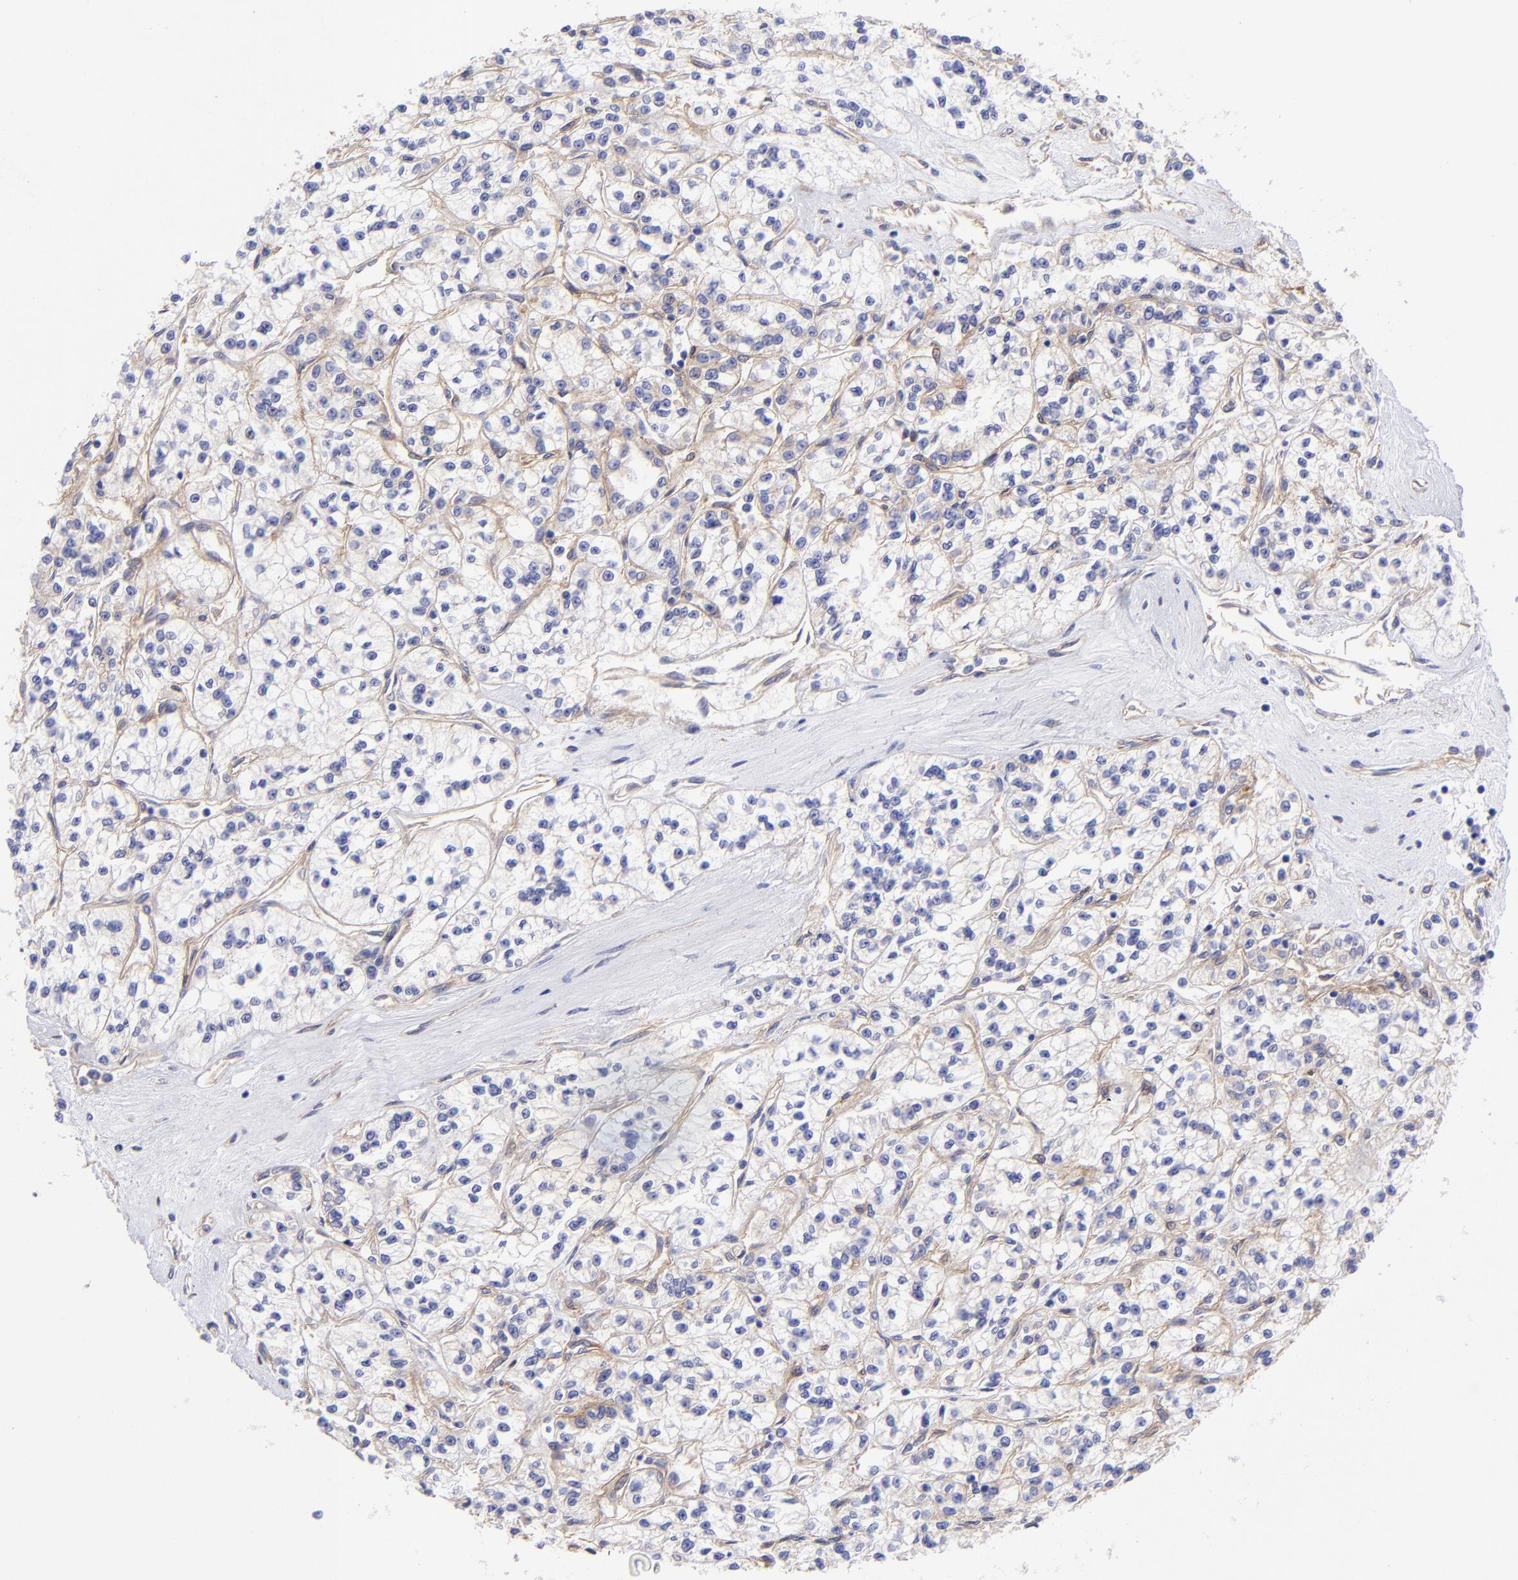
{"staining": {"intensity": "moderate", "quantity": "<25%", "location": "cytoplasmic/membranous"}, "tissue": "renal cancer", "cell_type": "Tumor cells", "image_type": "cancer", "snomed": [{"axis": "morphology", "description": "Adenocarcinoma, NOS"}, {"axis": "topography", "description": "Kidney"}], "caption": "Human renal adenocarcinoma stained with a brown dye shows moderate cytoplasmic/membranous positive staining in approximately <25% of tumor cells.", "gene": "PPFIBP1", "patient": {"sex": "female", "age": 76}}